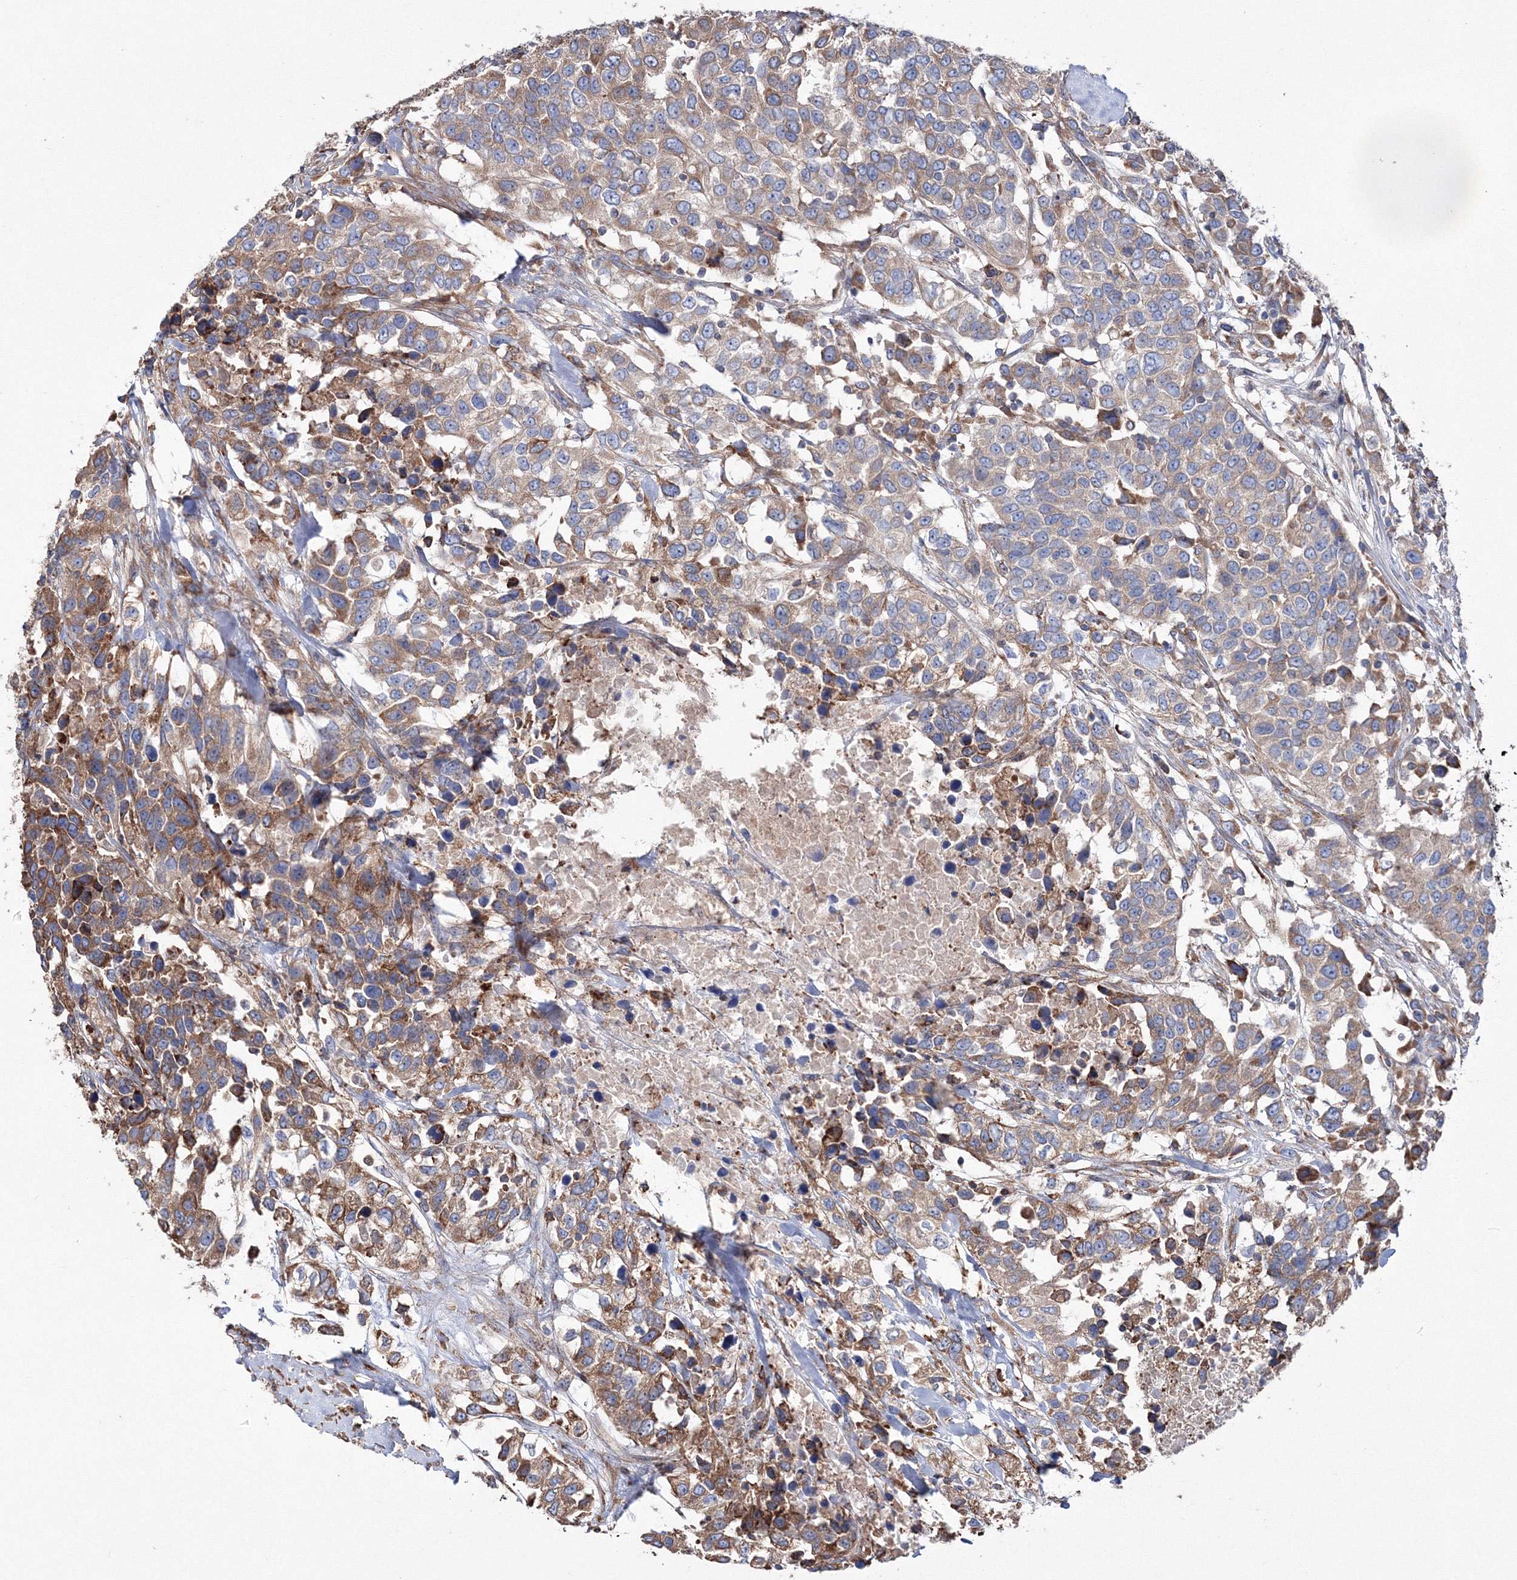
{"staining": {"intensity": "moderate", "quantity": ">75%", "location": "cytoplasmic/membranous"}, "tissue": "urothelial cancer", "cell_type": "Tumor cells", "image_type": "cancer", "snomed": [{"axis": "morphology", "description": "Urothelial carcinoma, High grade"}, {"axis": "topography", "description": "Urinary bladder"}], "caption": "A medium amount of moderate cytoplasmic/membranous staining is identified in approximately >75% of tumor cells in urothelial cancer tissue.", "gene": "VPS8", "patient": {"sex": "female", "age": 80}}